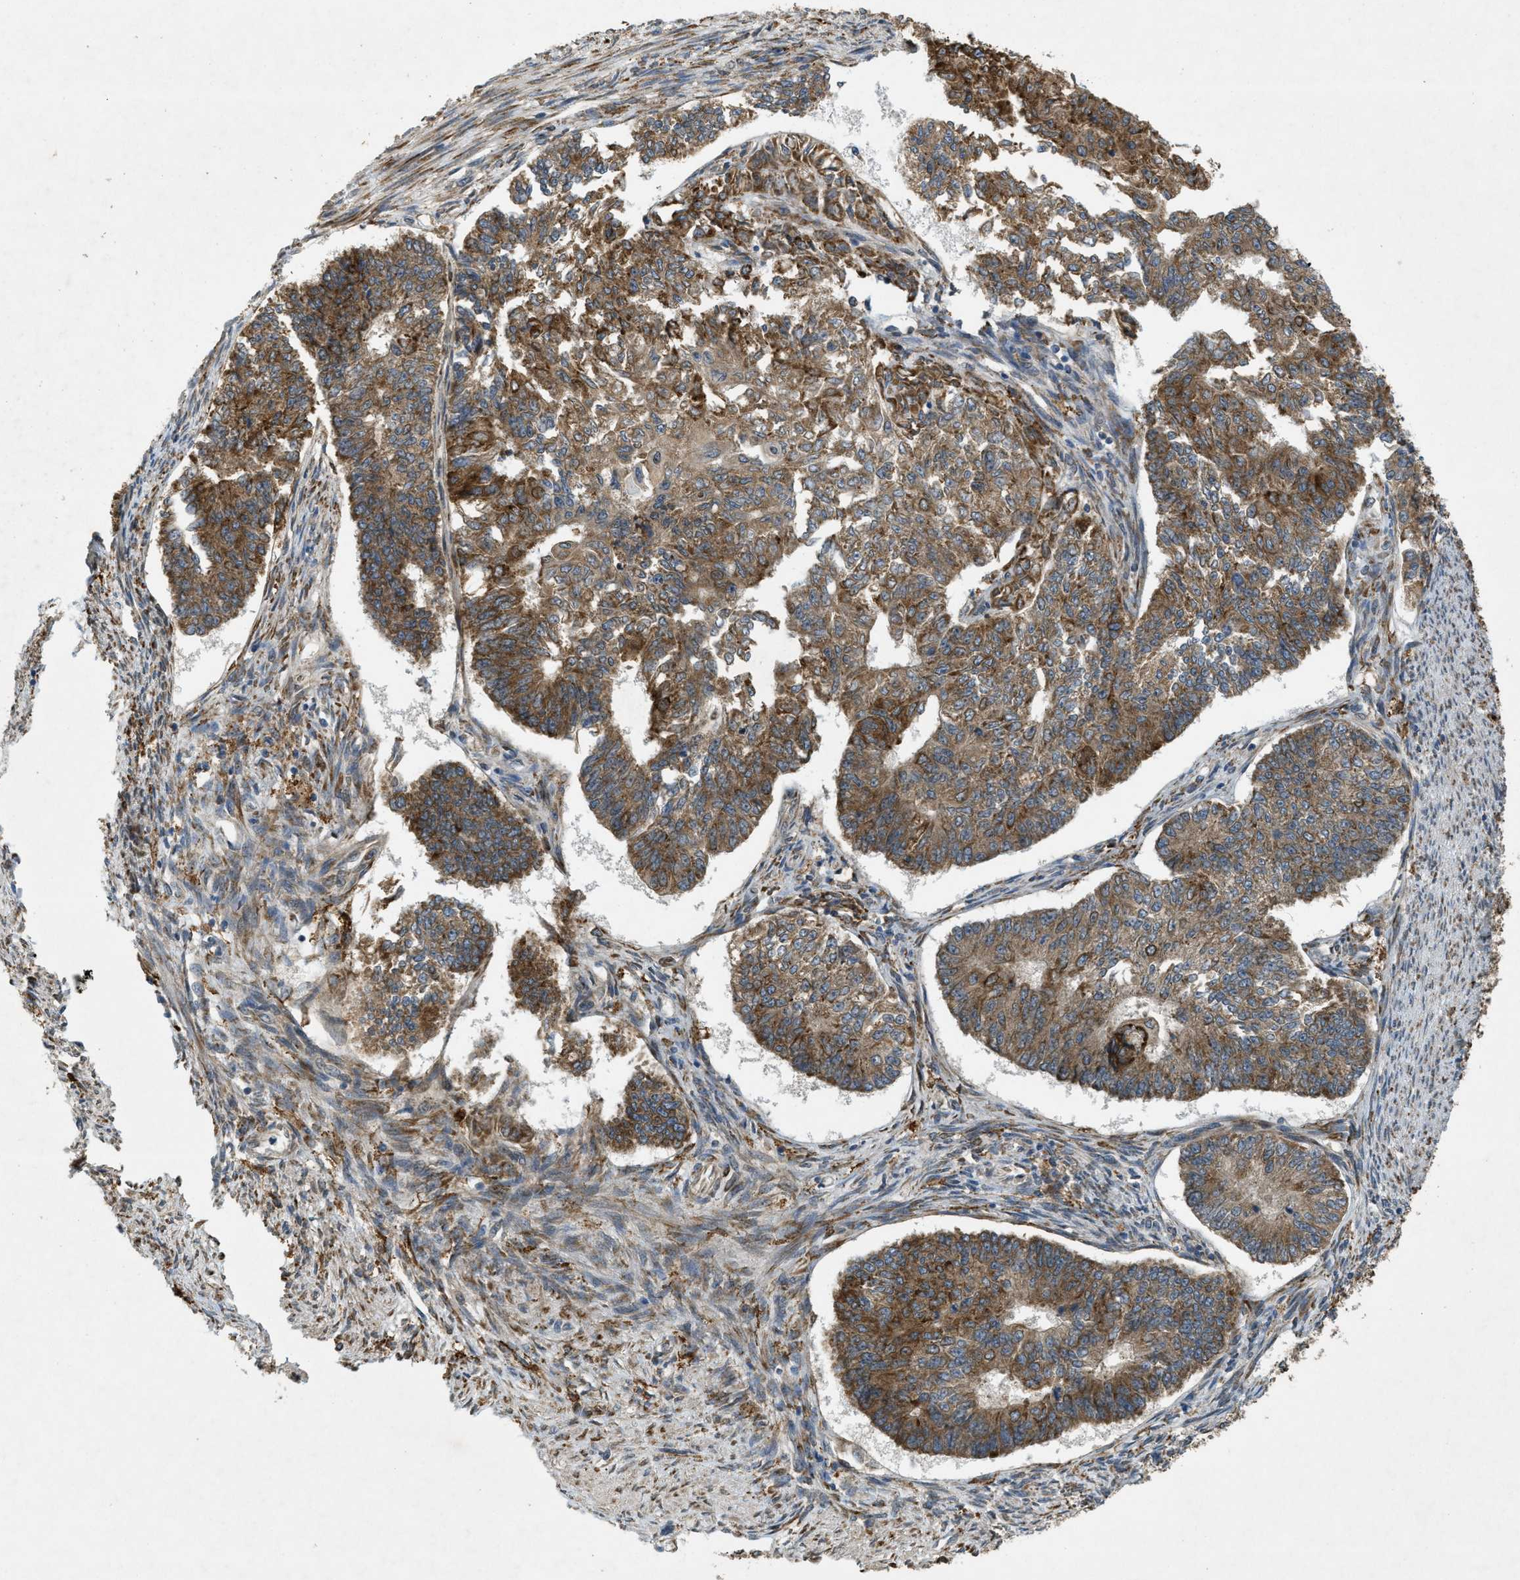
{"staining": {"intensity": "moderate", "quantity": ">75%", "location": "cytoplasmic/membranous"}, "tissue": "endometrial cancer", "cell_type": "Tumor cells", "image_type": "cancer", "snomed": [{"axis": "morphology", "description": "Adenocarcinoma, NOS"}, {"axis": "topography", "description": "Endometrium"}], "caption": "Tumor cells display moderate cytoplasmic/membranous expression in about >75% of cells in endometrial cancer.", "gene": "PCDH18", "patient": {"sex": "female", "age": 32}}